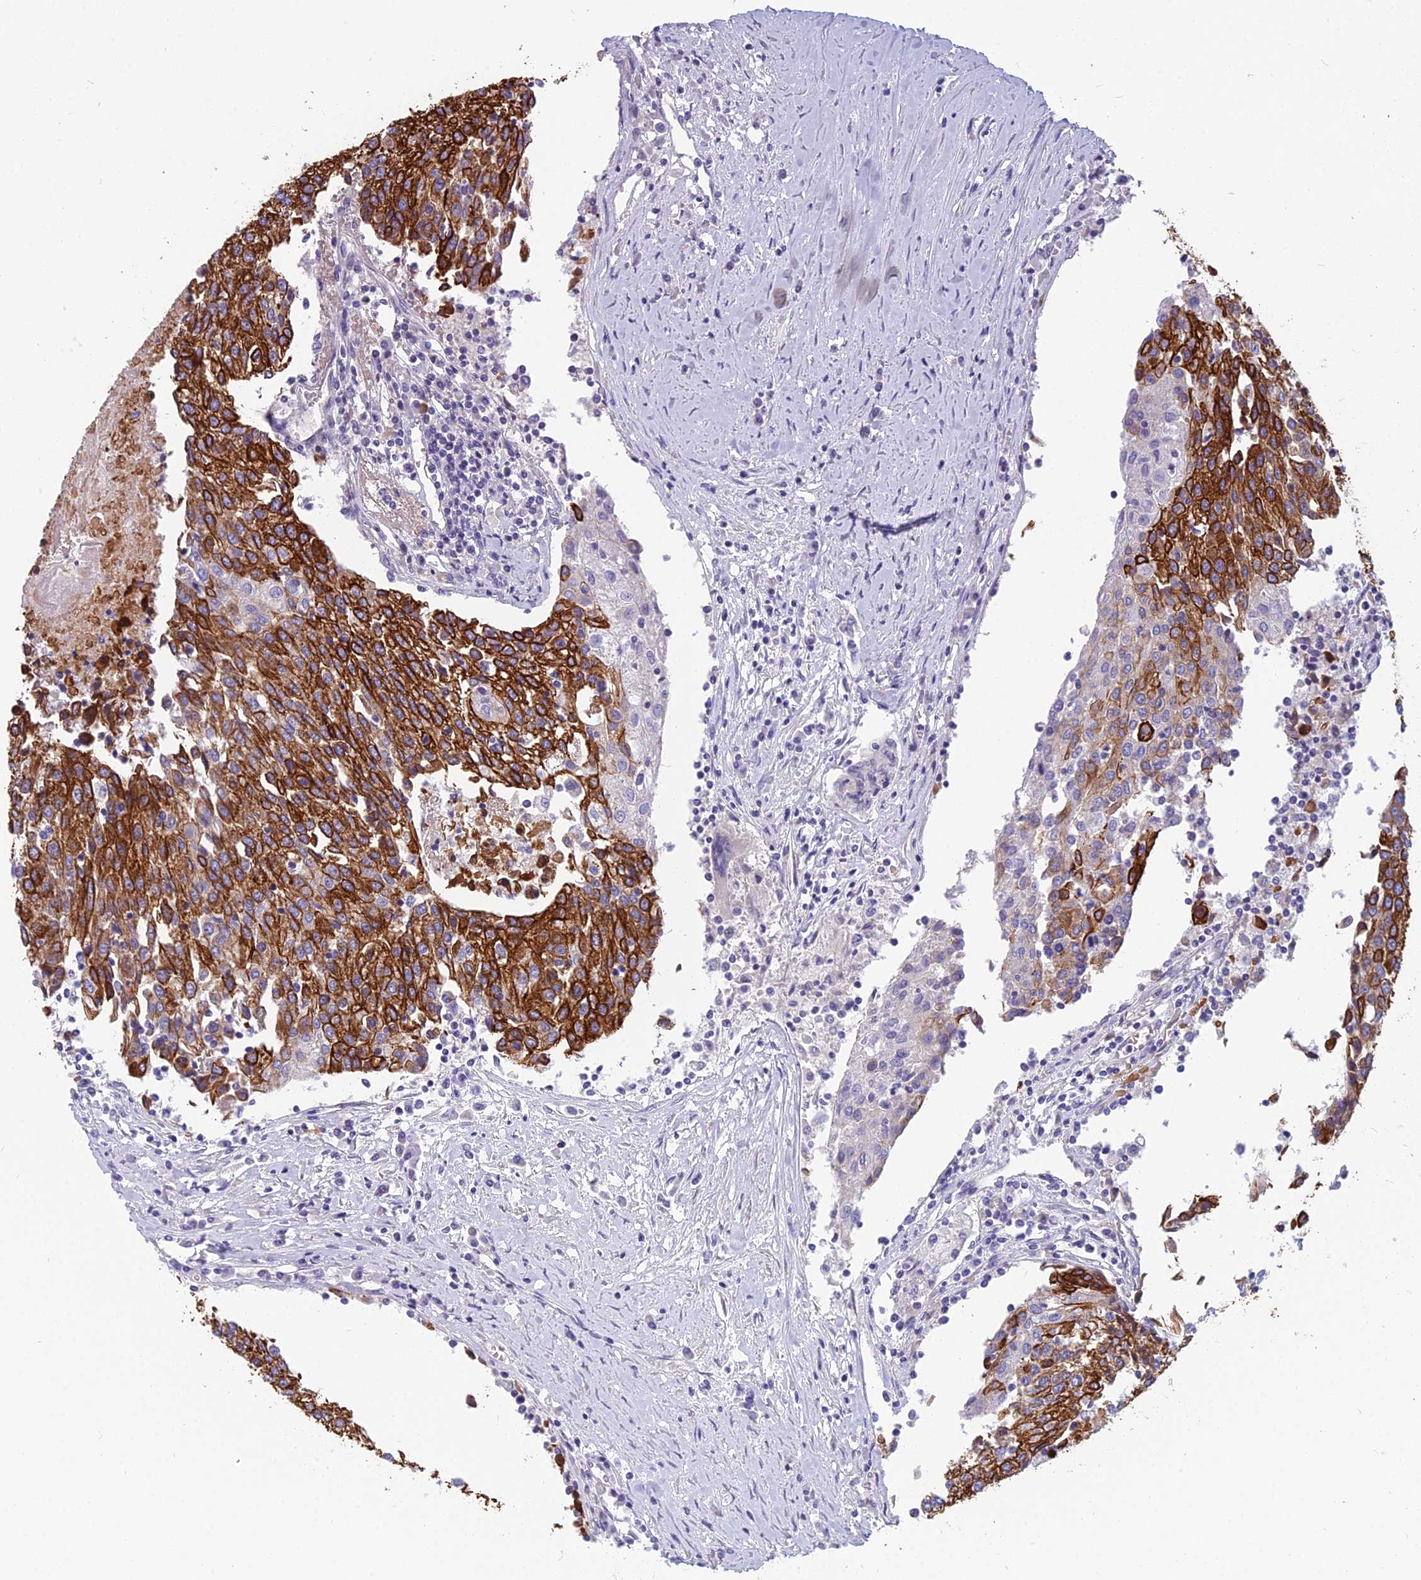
{"staining": {"intensity": "strong", "quantity": ">75%", "location": "cytoplasmic/membranous"}, "tissue": "urothelial cancer", "cell_type": "Tumor cells", "image_type": "cancer", "snomed": [{"axis": "morphology", "description": "Urothelial carcinoma, High grade"}, {"axis": "topography", "description": "Urinary bladder"}], "caption": "An immunohistochemistry micrograph of tumor tissue is shown. Protein staining in brown labels strong cytoplasmic/membranous positivity in urothelial cancer within tumor cells. (Stains: DAB (3,3'-diaminobenzidine) in brown, nuclei in blue, Microscopy: brightfield microscopy at high magnification).", "gene": "RBM41", "patient": {"sex": "female", "age": 85}}